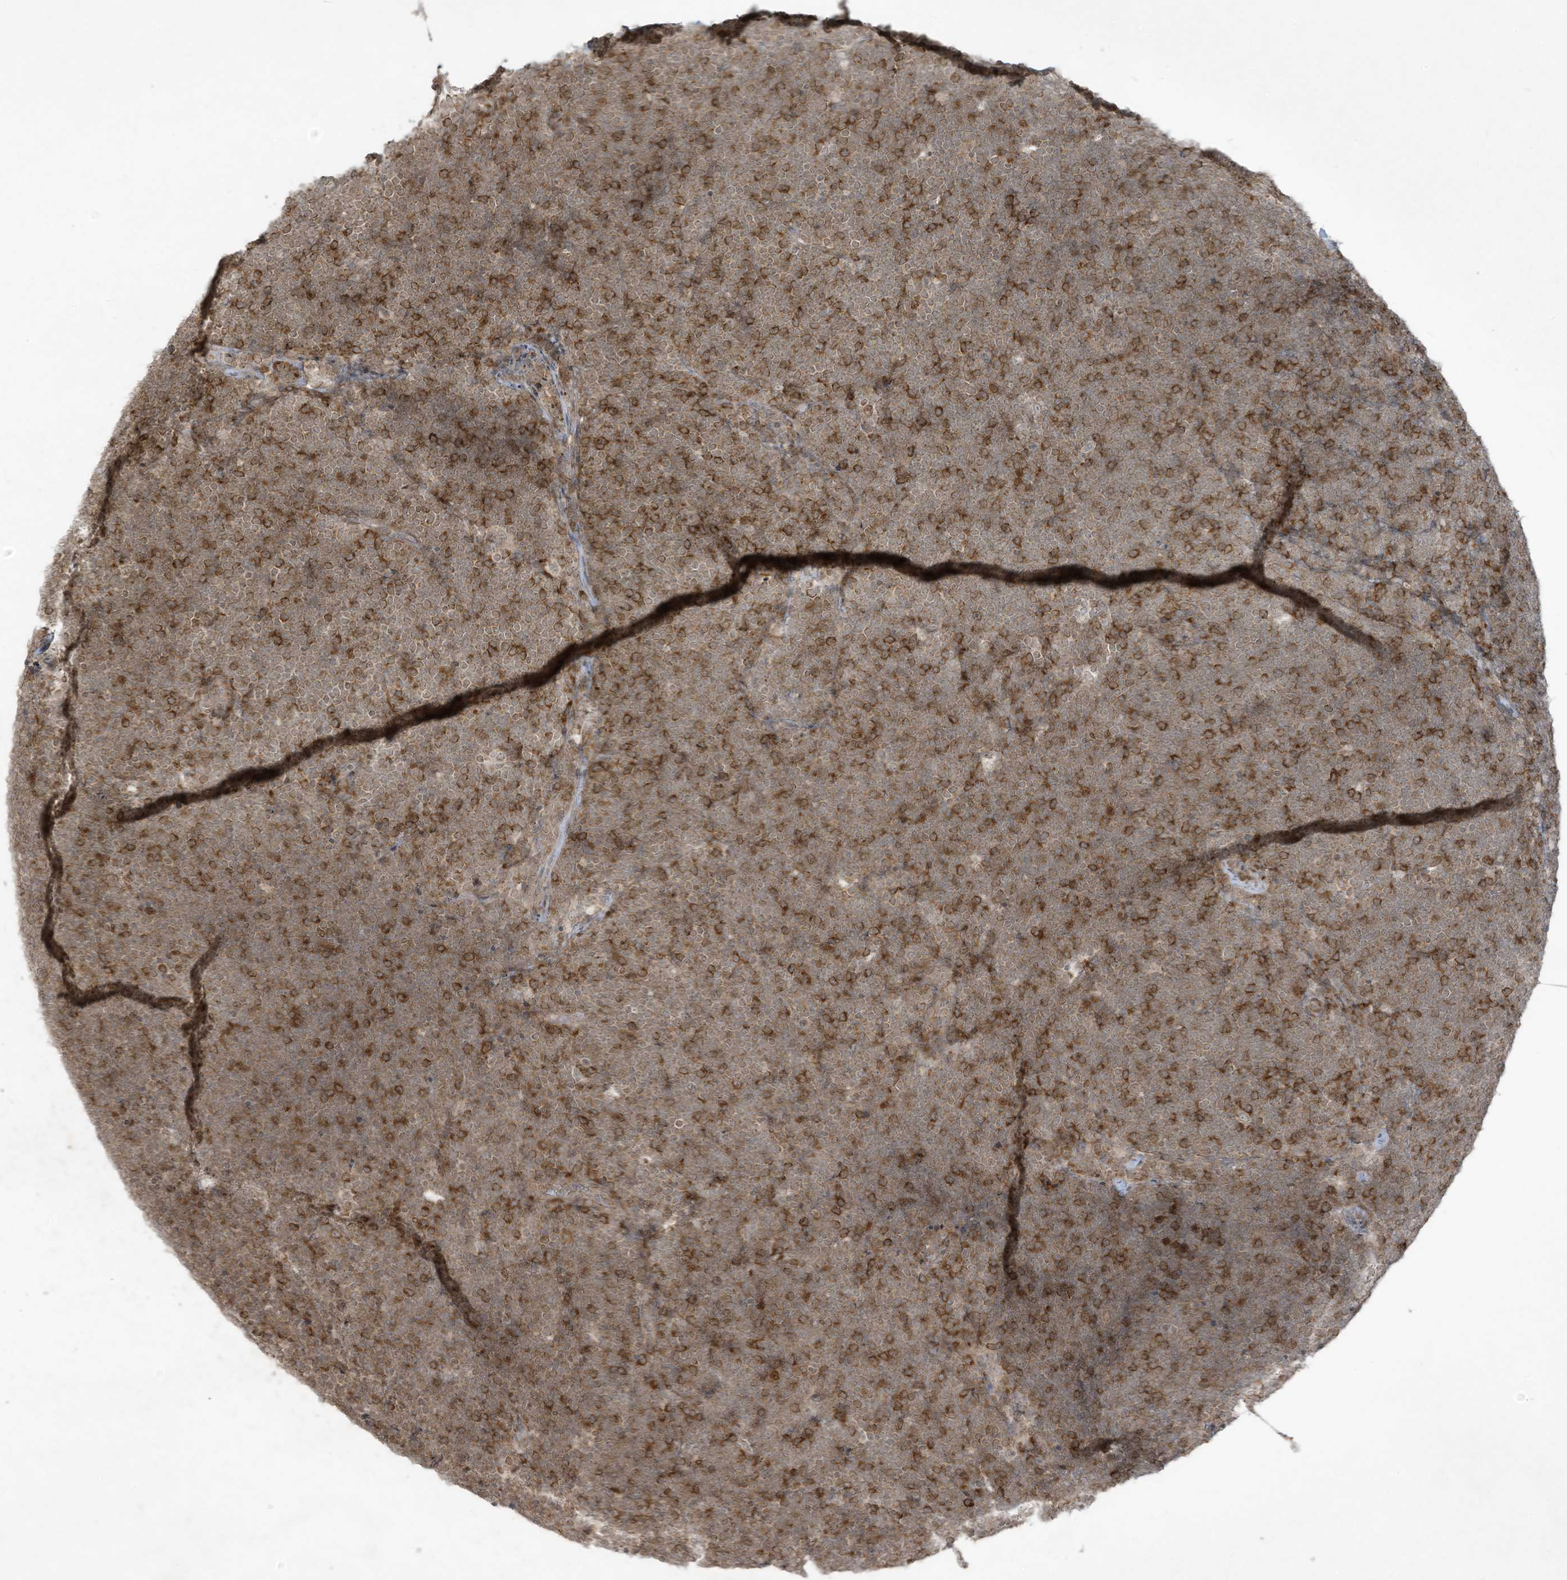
{"staining": {"intensity": "moderate", "quantity": ">75%", "location": "cytoplasmic/membranous"}, "tissue": "lymphoma", "cell_type": "Tumor cells", "image_type": "cancer", "snomed": [{"axis": "morphology", "description": "Malignant lymphoma, non-Hodgkin's type, High grade"}, {"axis": "topography", "description": "Lymph node"}], "caption": "Immunohistochemical staining of malignant lymphoma, non-Hodgkin's type (high-grade) exhibits medium levels of moderate cytoplasmic/membranous protein positivity in approximately >75% of tumor cells.", "gene": "ZNF263", "patient": {"sex": "male", "age": 13}}